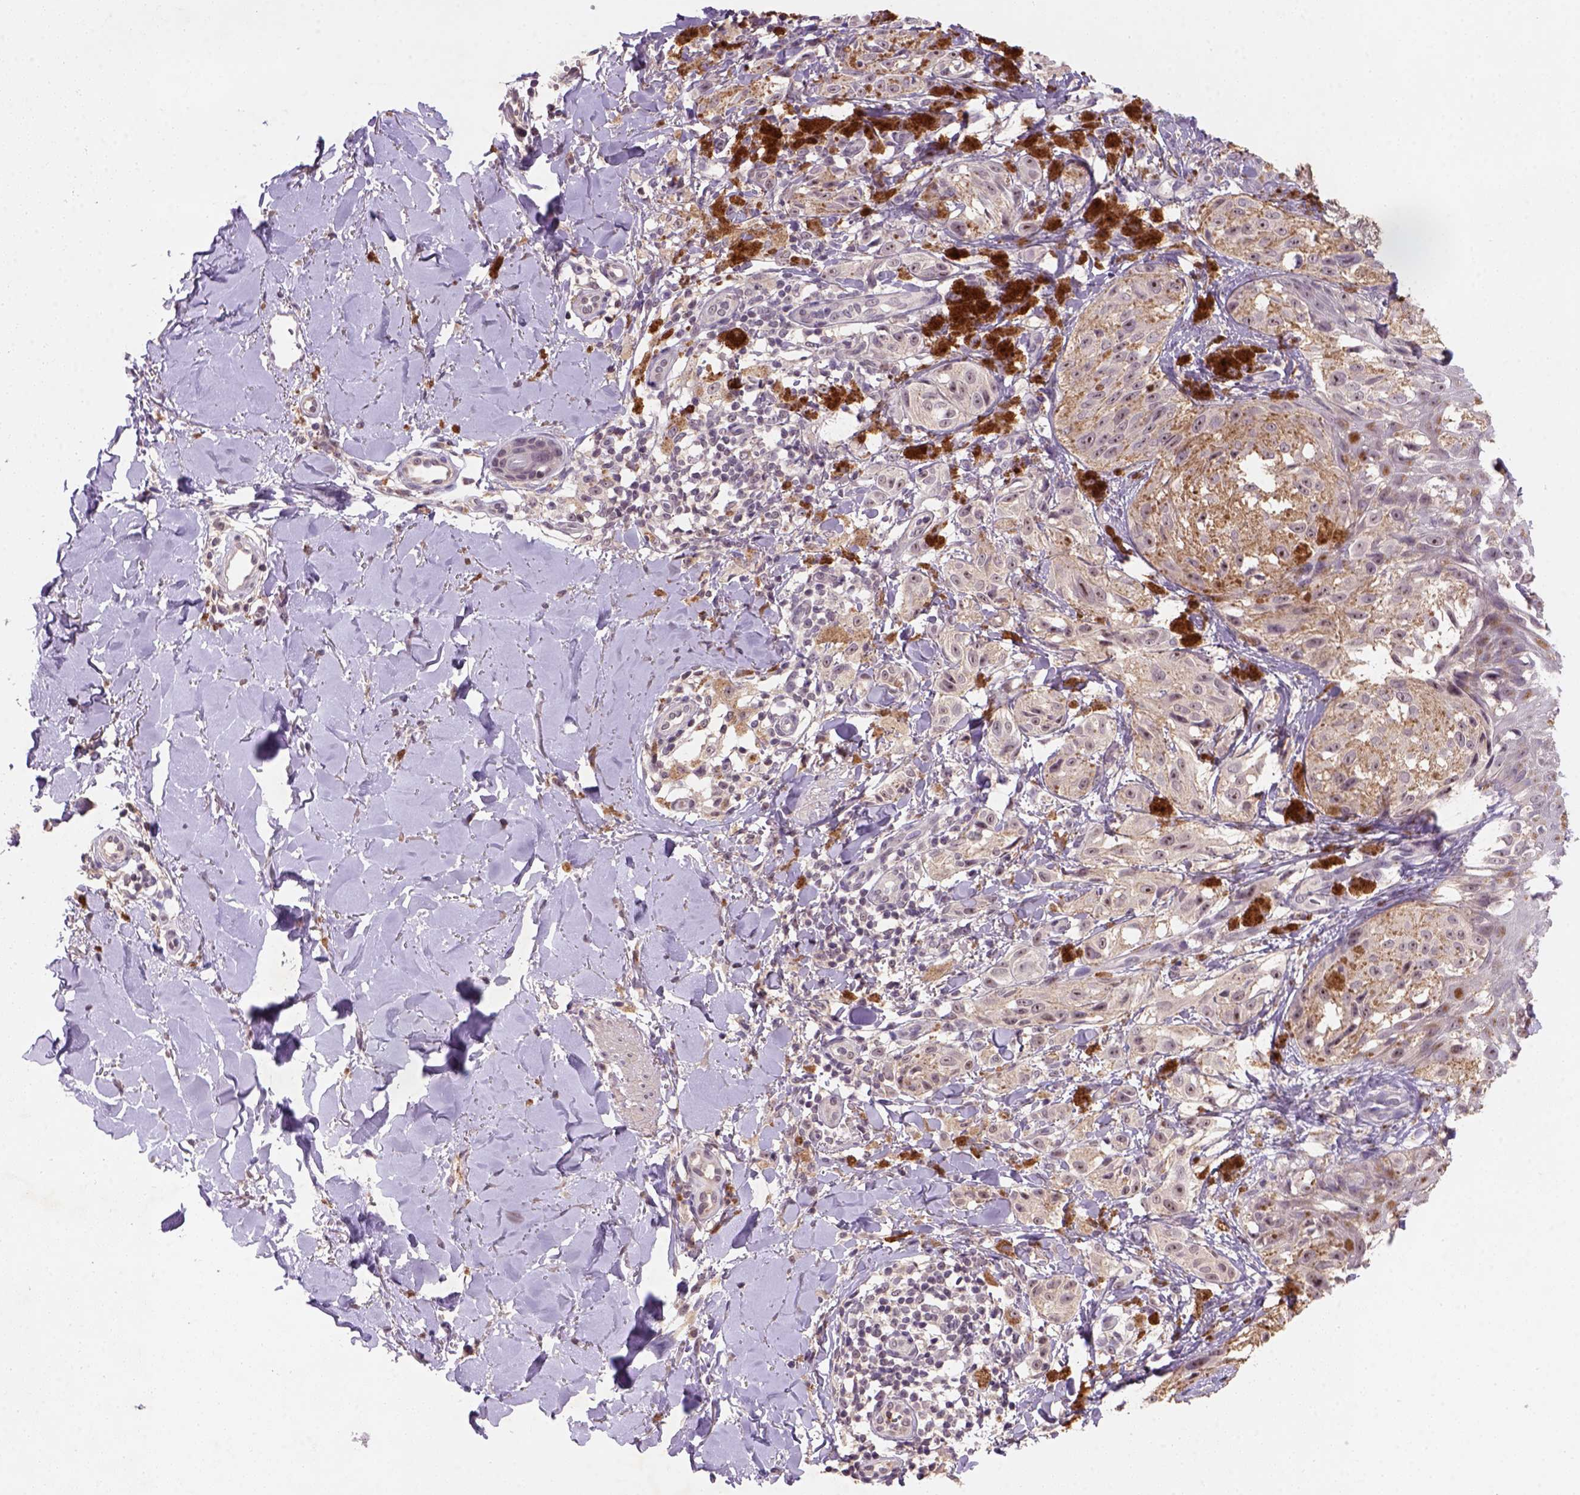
{"staining": {"intensity": "moderate", "quantity": "25%-75%", "location": "cytoplasmic/membranous,nuclear"}, "tissue": "melanoma", "cell_type": "Tumor cells", "image_type": "cancer", "snomed": [{"axis": "morphology", "description": "Malignant melanoma, NOS"}, {"axis": "topography", "description": "Skin"}], "caption": "Melanoma stained for a protein demonstrates moderate cytoplasmic/membranous and nuclear positivity in tumor cells.", "gene": "SCML4", "patient": {"sex": "male", "age": 36}}